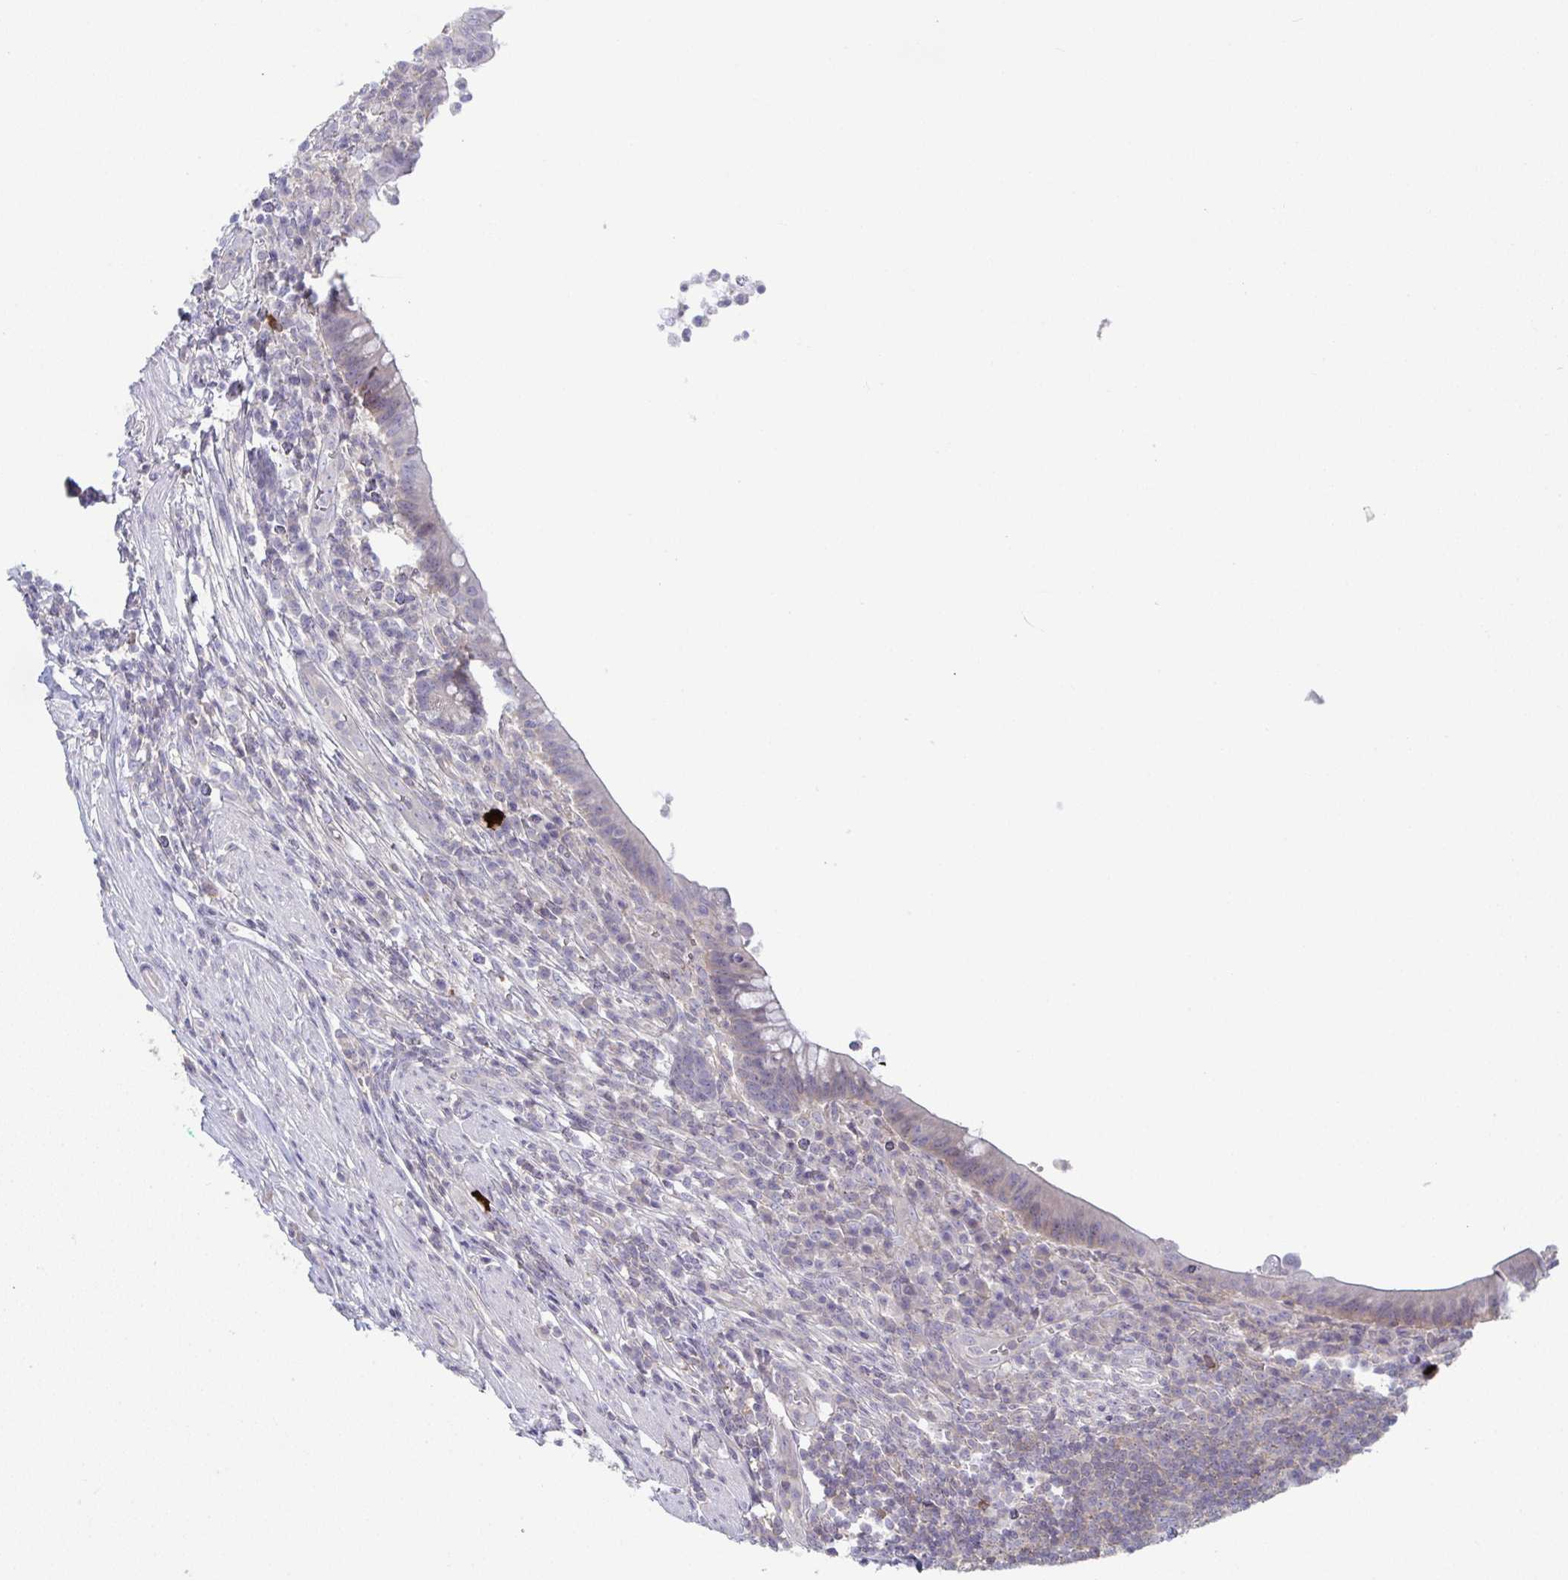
{"staining": {"intensity": "weak", "quantity": "25%-75%", "location": "cytoplasmic/membranous"}, "tissue": "appendix", "cell_type": "Glandular cells", "image_type": "normal", "snomed": [{"axis": "morphology", "description": "Normal tissue, NOS"}, {"axis": "topography", "description": "Appendix"}], "caption": "Immunohistochemical staining of unremarkable human appendix shows 25%-75% levels of weak cytoplasmic/membranous protein expression in approximately 25%-75% of glandular cells.", "gene": "STK26", "patient": {"sex": "female", "age": 56}}